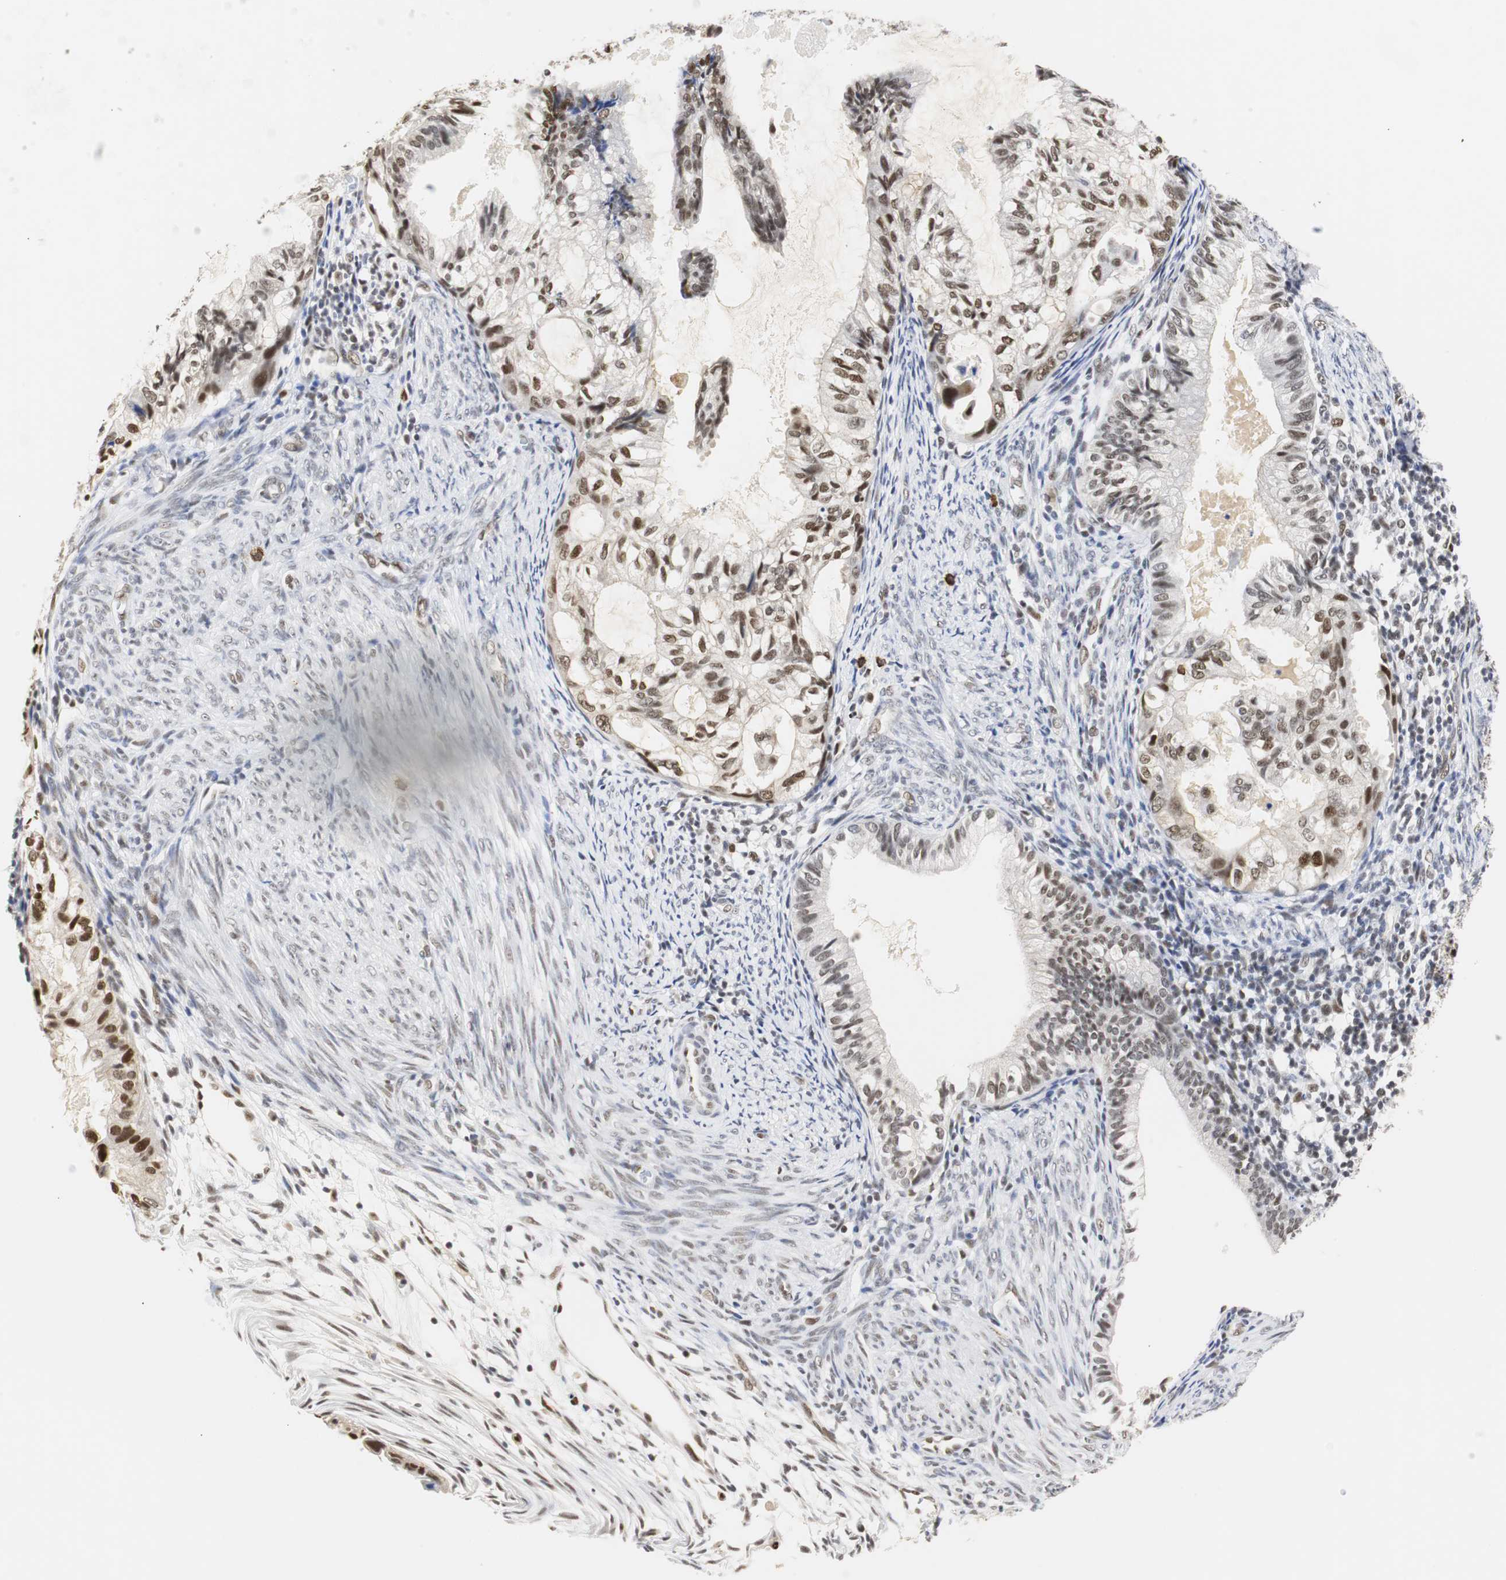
{"staining": {"intensity": "moderate", "quantity": ">75%", "location": "nuclear"}, "tissue": "cervical cancer", "cell_type": "Tumor cells", "image_type": "cancer", "snomed": [{"axis": "morphology", "description": "Normal tissue, NOS"}, {"axis": "morphology", "description": "Adenocarcinoma, NOS"}, {"axis": "topography", "description": "Cervix"}, {"axis": "topography", "description": "Endometrium"}], "caption": "The photomicrograph exhibits staining of cervical cancer (adenocarcinoma), revealing moderate nuclear protein positivity (brown color) within tumor cells.", "gene": "ZFC3H1", "patient": {"sex": "female", "age": 86}}